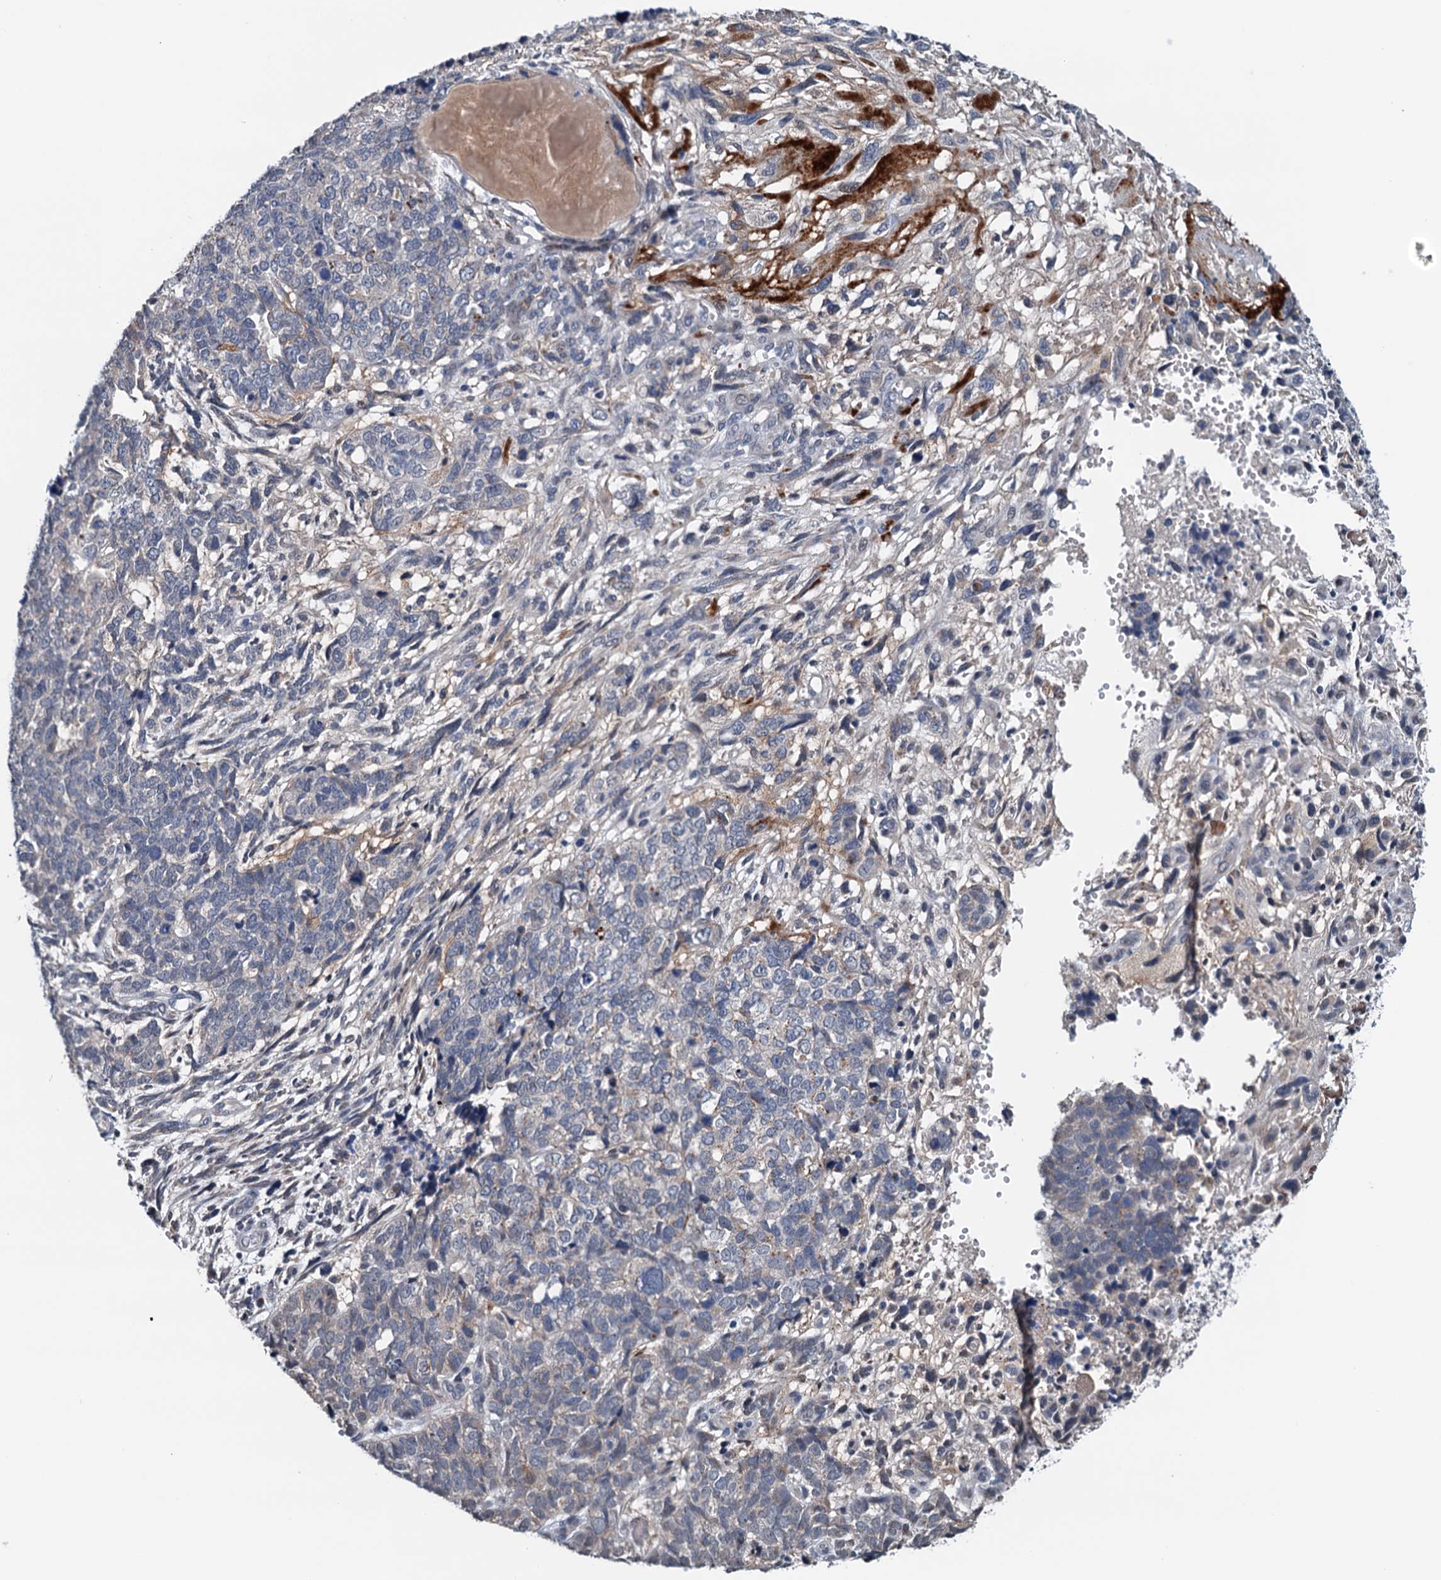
{"staining": {"intensity": "negative", "quantity": "none", "location": "none"}, "tissue": "cervical cancer", "cell_type": "Tumor cells", "image_type": "cancer", "snomed": [{"axis": "morphology", "description": "Squamous cell carcinoma, NOS"}, {"axis": "topography", "description": "Cervix"}], "caption": "IHC of cervical squamous cell carcinoma displays no expression in tumor cells.", "gene": "SHLD1", "patient": {"sex": "female", "age": 63}}